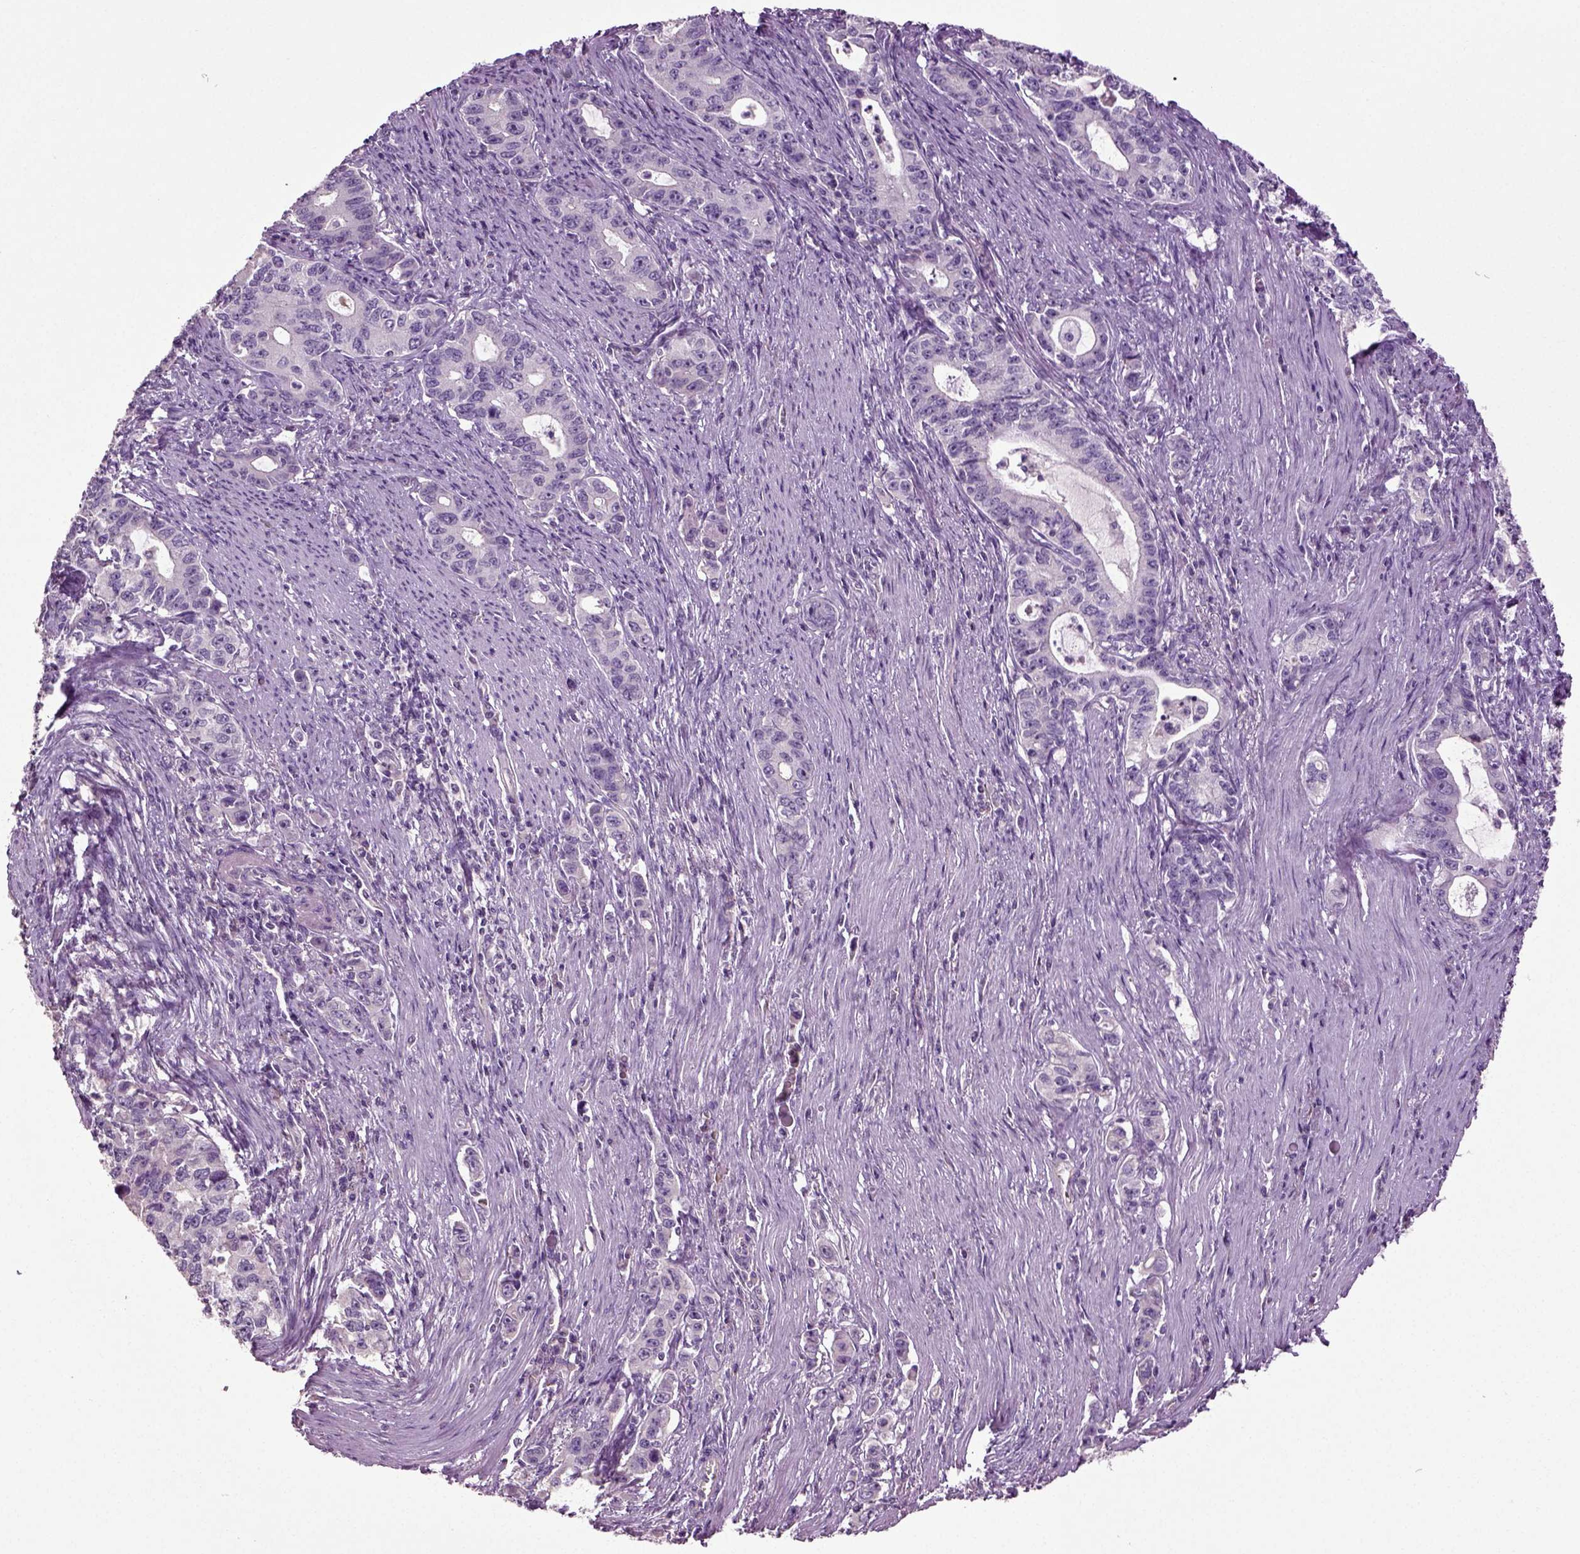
{"staining": {"intensity": "negative", "quantity": "none", "location": "none"}, "tissue": "stomach cancer", "cell_type": "Tumor cells", "image_type": "cancer", "snomed": [{"axis": "morphology", "description": "Adenocarcinoma, NOS"}, {"axis": "topography", "description": "Stomach, lower"}], "caption": "High power microscopy image of an immunohistochemistry (IHC) histopathology image of stomach adenocarcinoma, revealing no significant expression in tumor cells.", "gene": "DEFB118", "patient": {"sex": "female", "age": 72}}